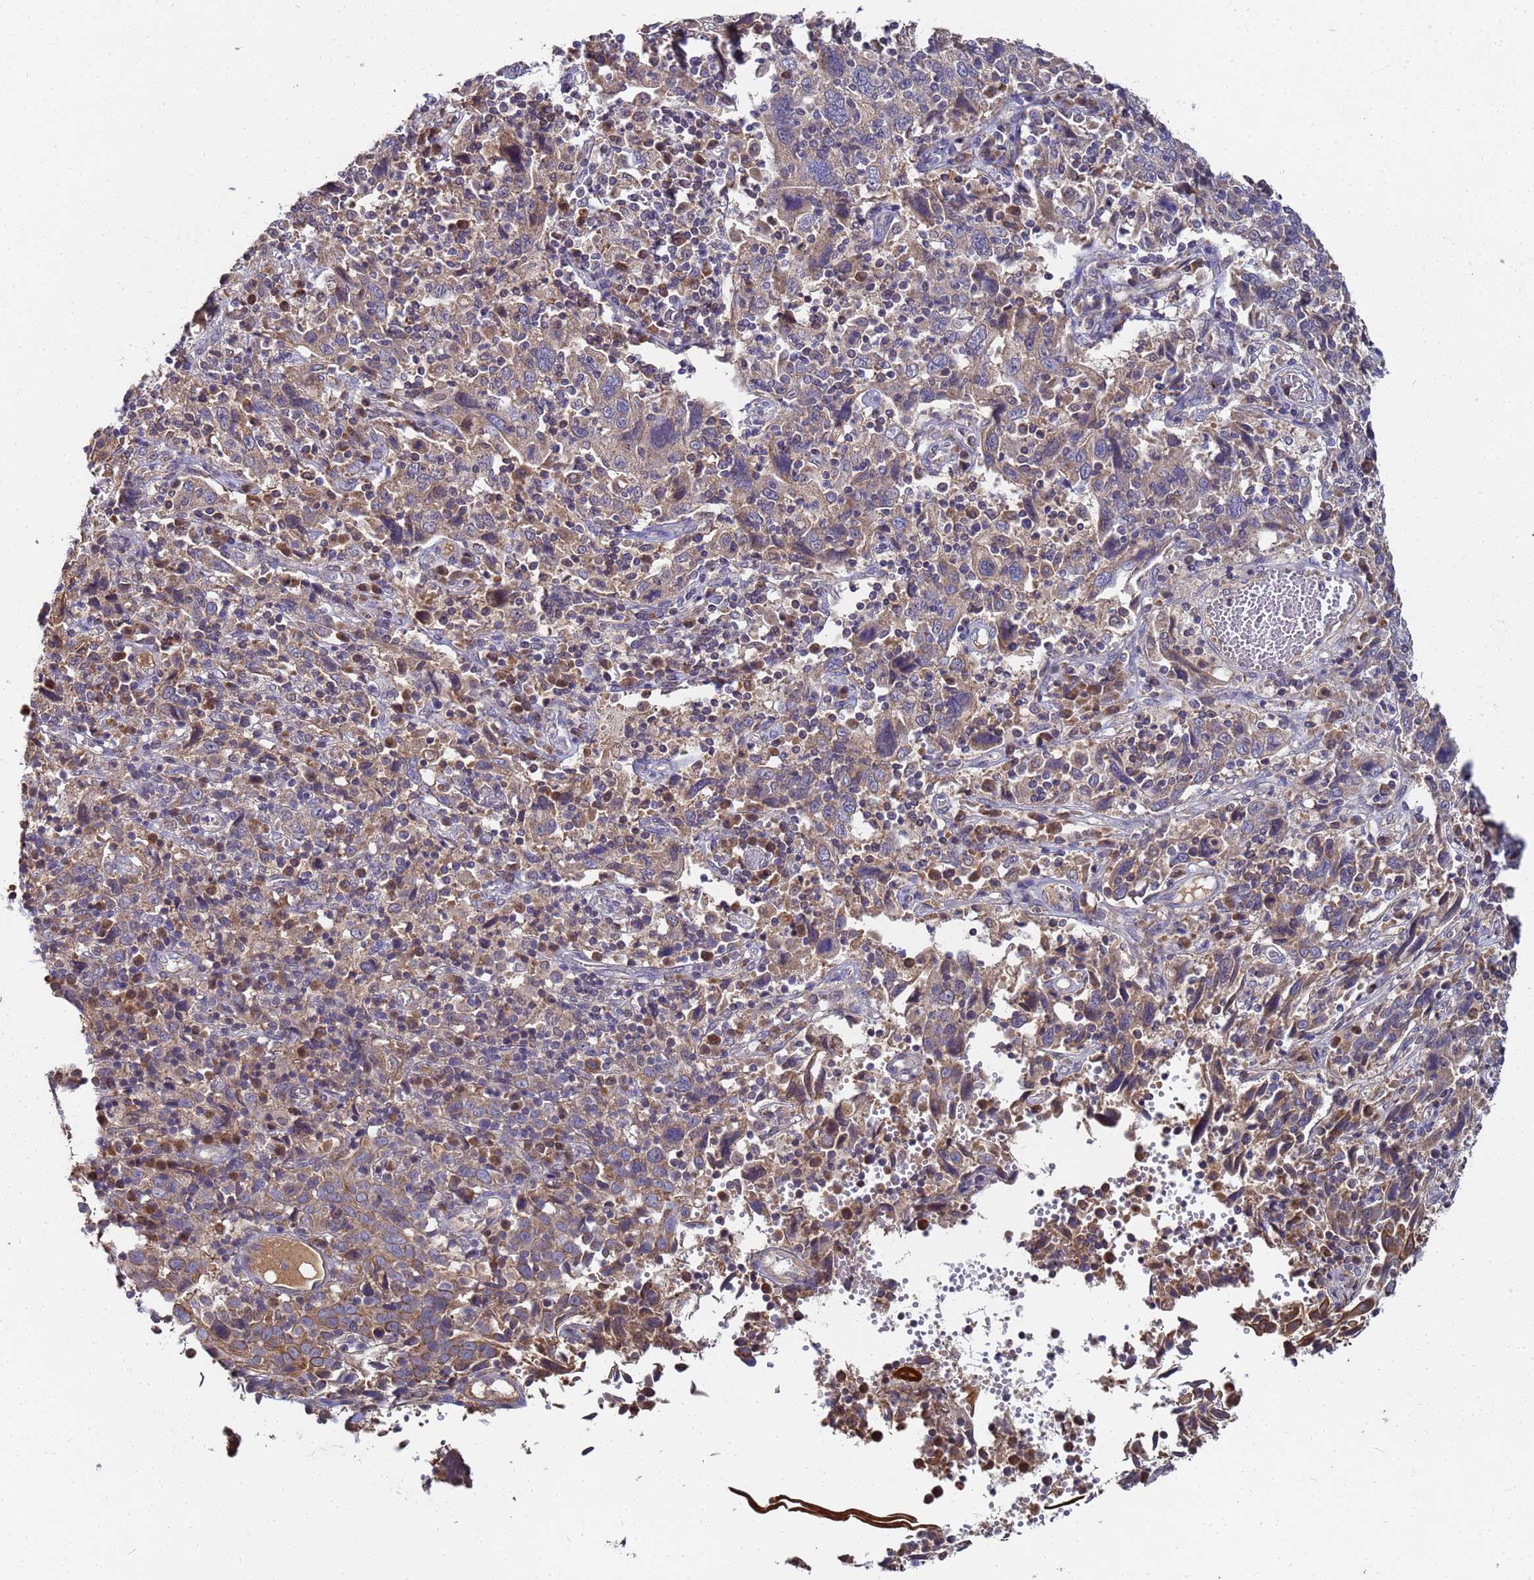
{"staining": {"intensity": "weak", "quantity": "25%-75%", "location": "cytoplasmic/membranous"}, "tissue": "cervical cancer", "cell_type": "Tumor cells", "image_type": "cancer", "snomed": [{"axis": "morphology", "description": "Squamous cell carcinoma, NOS"}, {"axis": "topography", "description": "Cervix"}], "caption": "IHC of human cervical cancer (squamous cell carcinoma) displays low levels of weak cytoplasmic/membranous expression in about 25%-75% of tumor cells.", "gene": "C5orf34", "patient": {"sex": "female", "age": 46}}